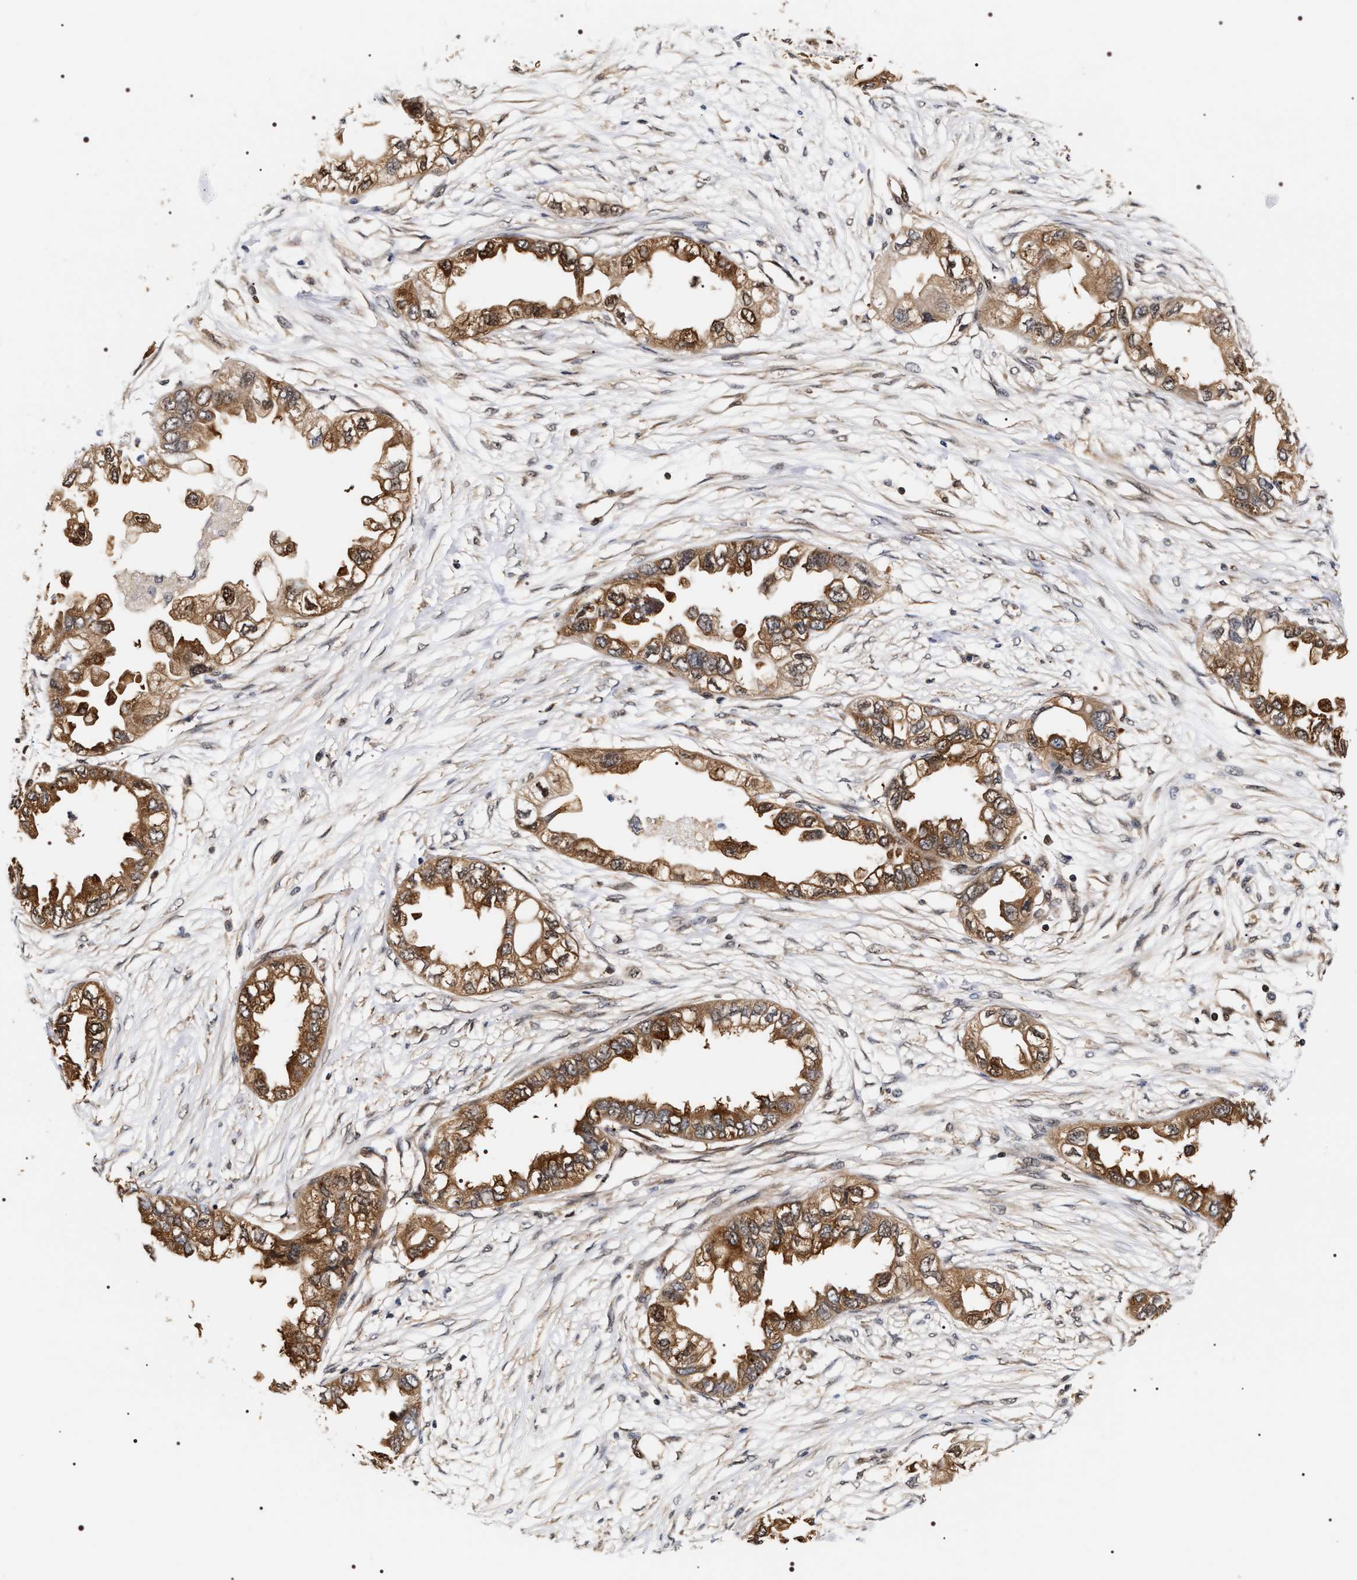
{"staining": {"intensity": "moderate", "quantity": ">75%", "location": "cytoplasmic/membranous,nuclear"}, "tissue": "endometrial cancer", "cell_type": "Tumor cells", "image_type": "cancer", "snomed": [{"axis": "morphology", "description": "Adenocarcinoma, NOS"}, {"axis": "topography", "description": "Endometrium"}], "caption": "The histopathology image reveals staining of endometrial adenocarcinoma, revealing moderate cytoplasmic/membranous and nuclear protein staining (brown color) within tumor cells.", "gene": "BAG6", "patient": {"sex": "female", "age": 67}}